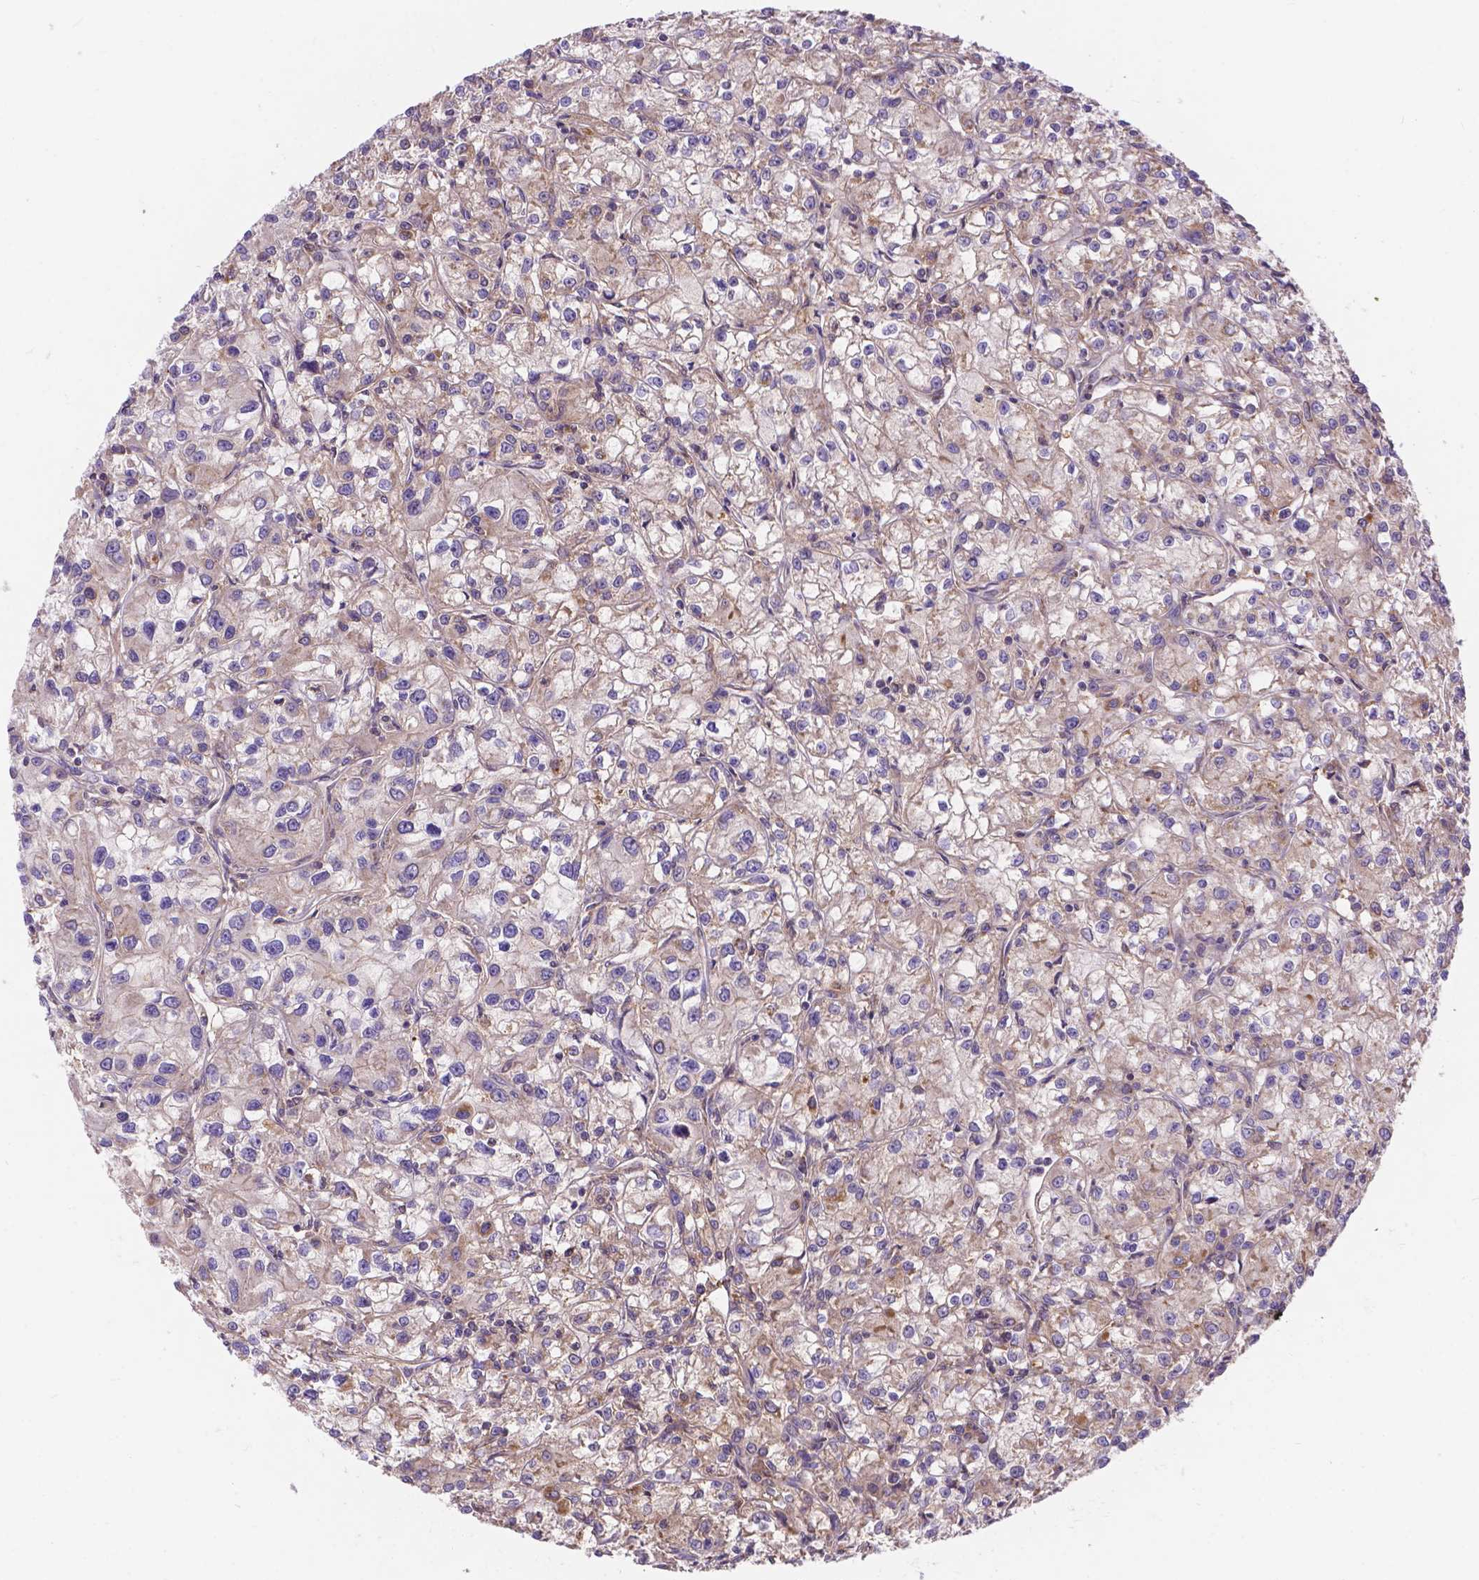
{"staining": {"intensity": "negative", "quantity": "none", "location": "none"}, "tissue": "renal cancer", "cell_type": "Tumor cells", "image_type": "cancer", "snomed": [{"axis": "morphology", "description": "Adenocarcinoma, NOS"}, {"axis": "topography", "description": "Kidney"}], "caption": "Immunohistochemical staining of human renal cancer reveals no significant staining in tumor cells.", "gene": "AK3", "patient": {"sex": "female", "age": 59}}